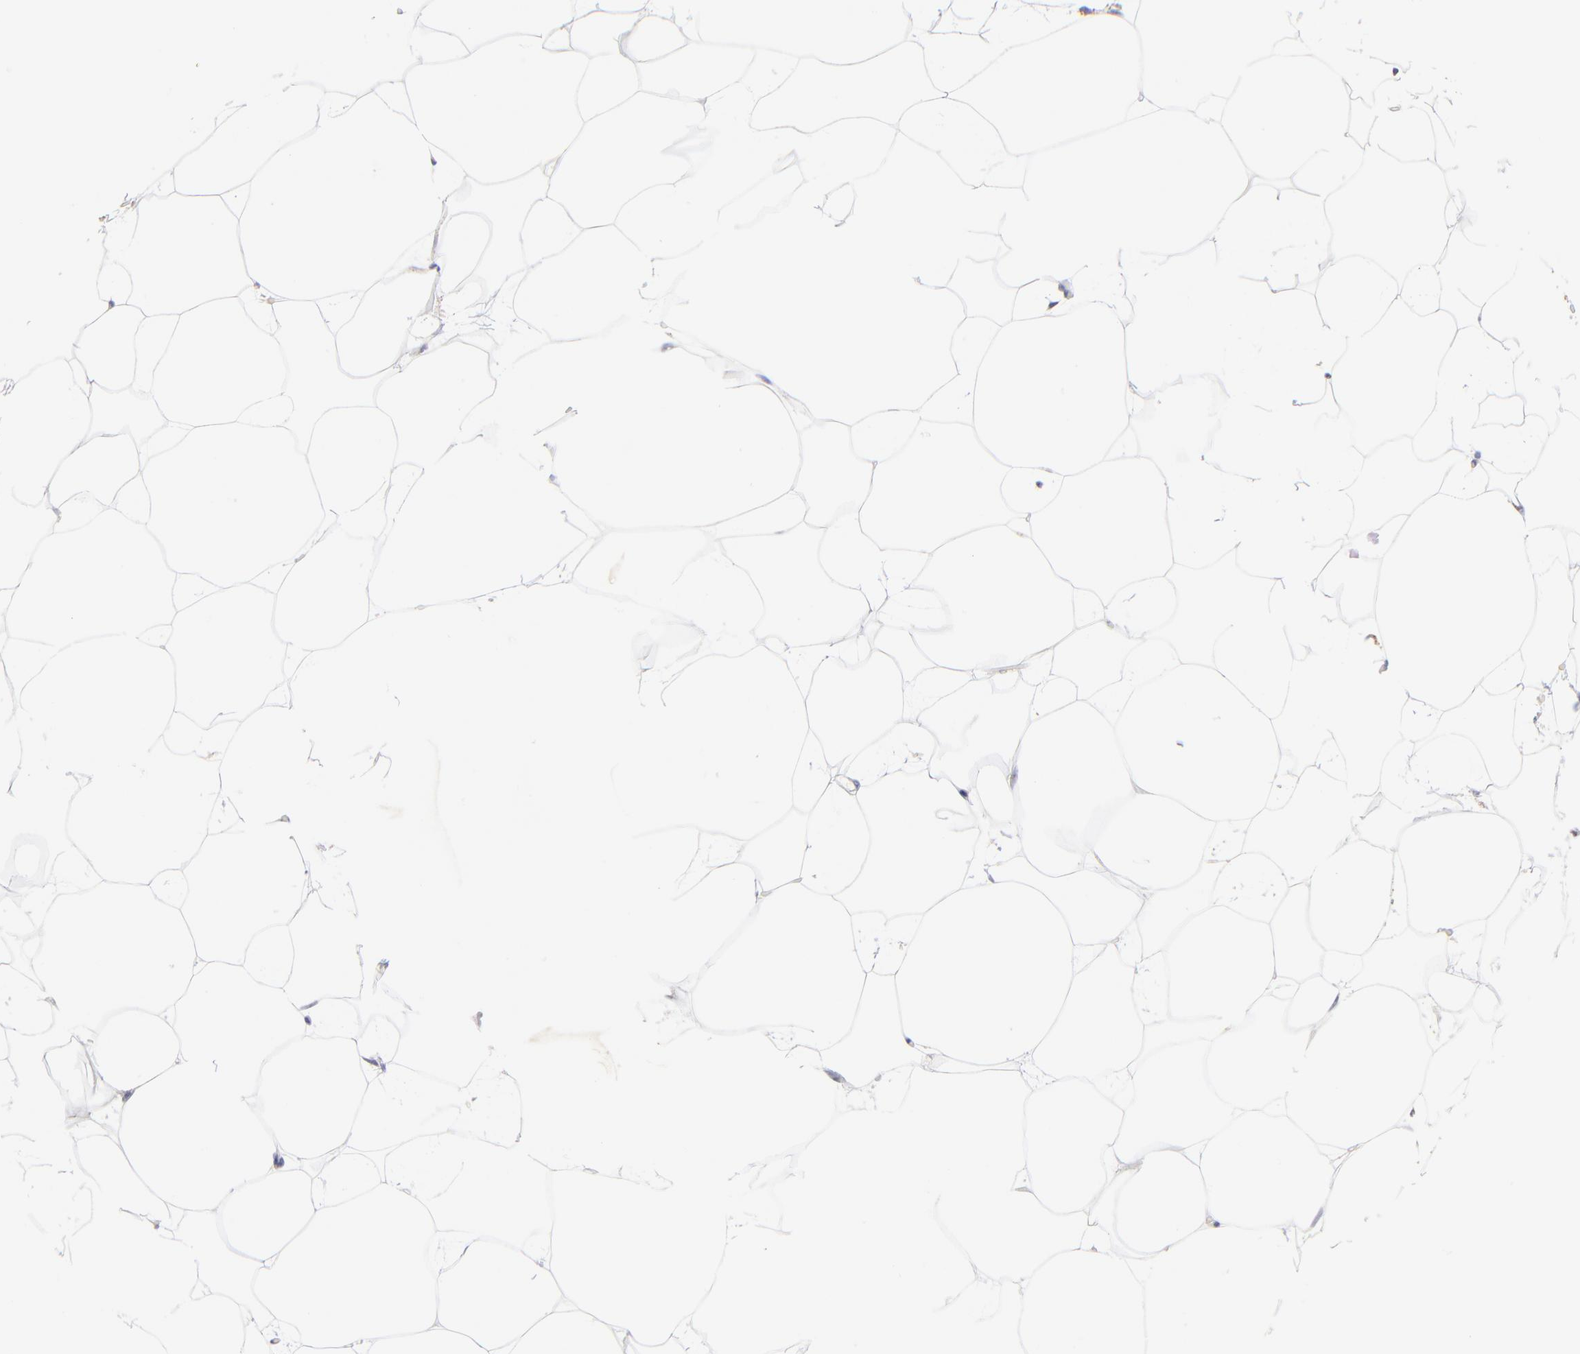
{"staining": {"intensity": "negative", "quantity": "none", "location": "none"}, "tissue": "adipose tissue", "cell_type": "Adipocytes", "image_type": "normal", "snomed": [{"axis": "morphology", "description": "Normal tissue, NOS"}, {"axis": "morphology", "description": "Duct carcinoma"}, {"axis": "topography", "description": "Breast"}, {"axis": "topography", "description": "Adipose tissue"}], "caption": "Immunohistochemistry (IHC) micrograph of normal human adipose tissue stained for a protein (brown), which reveals no staining in adipocytes.", "gene": "FBXL12", "patient": {"sex": "female", "age": 37}}